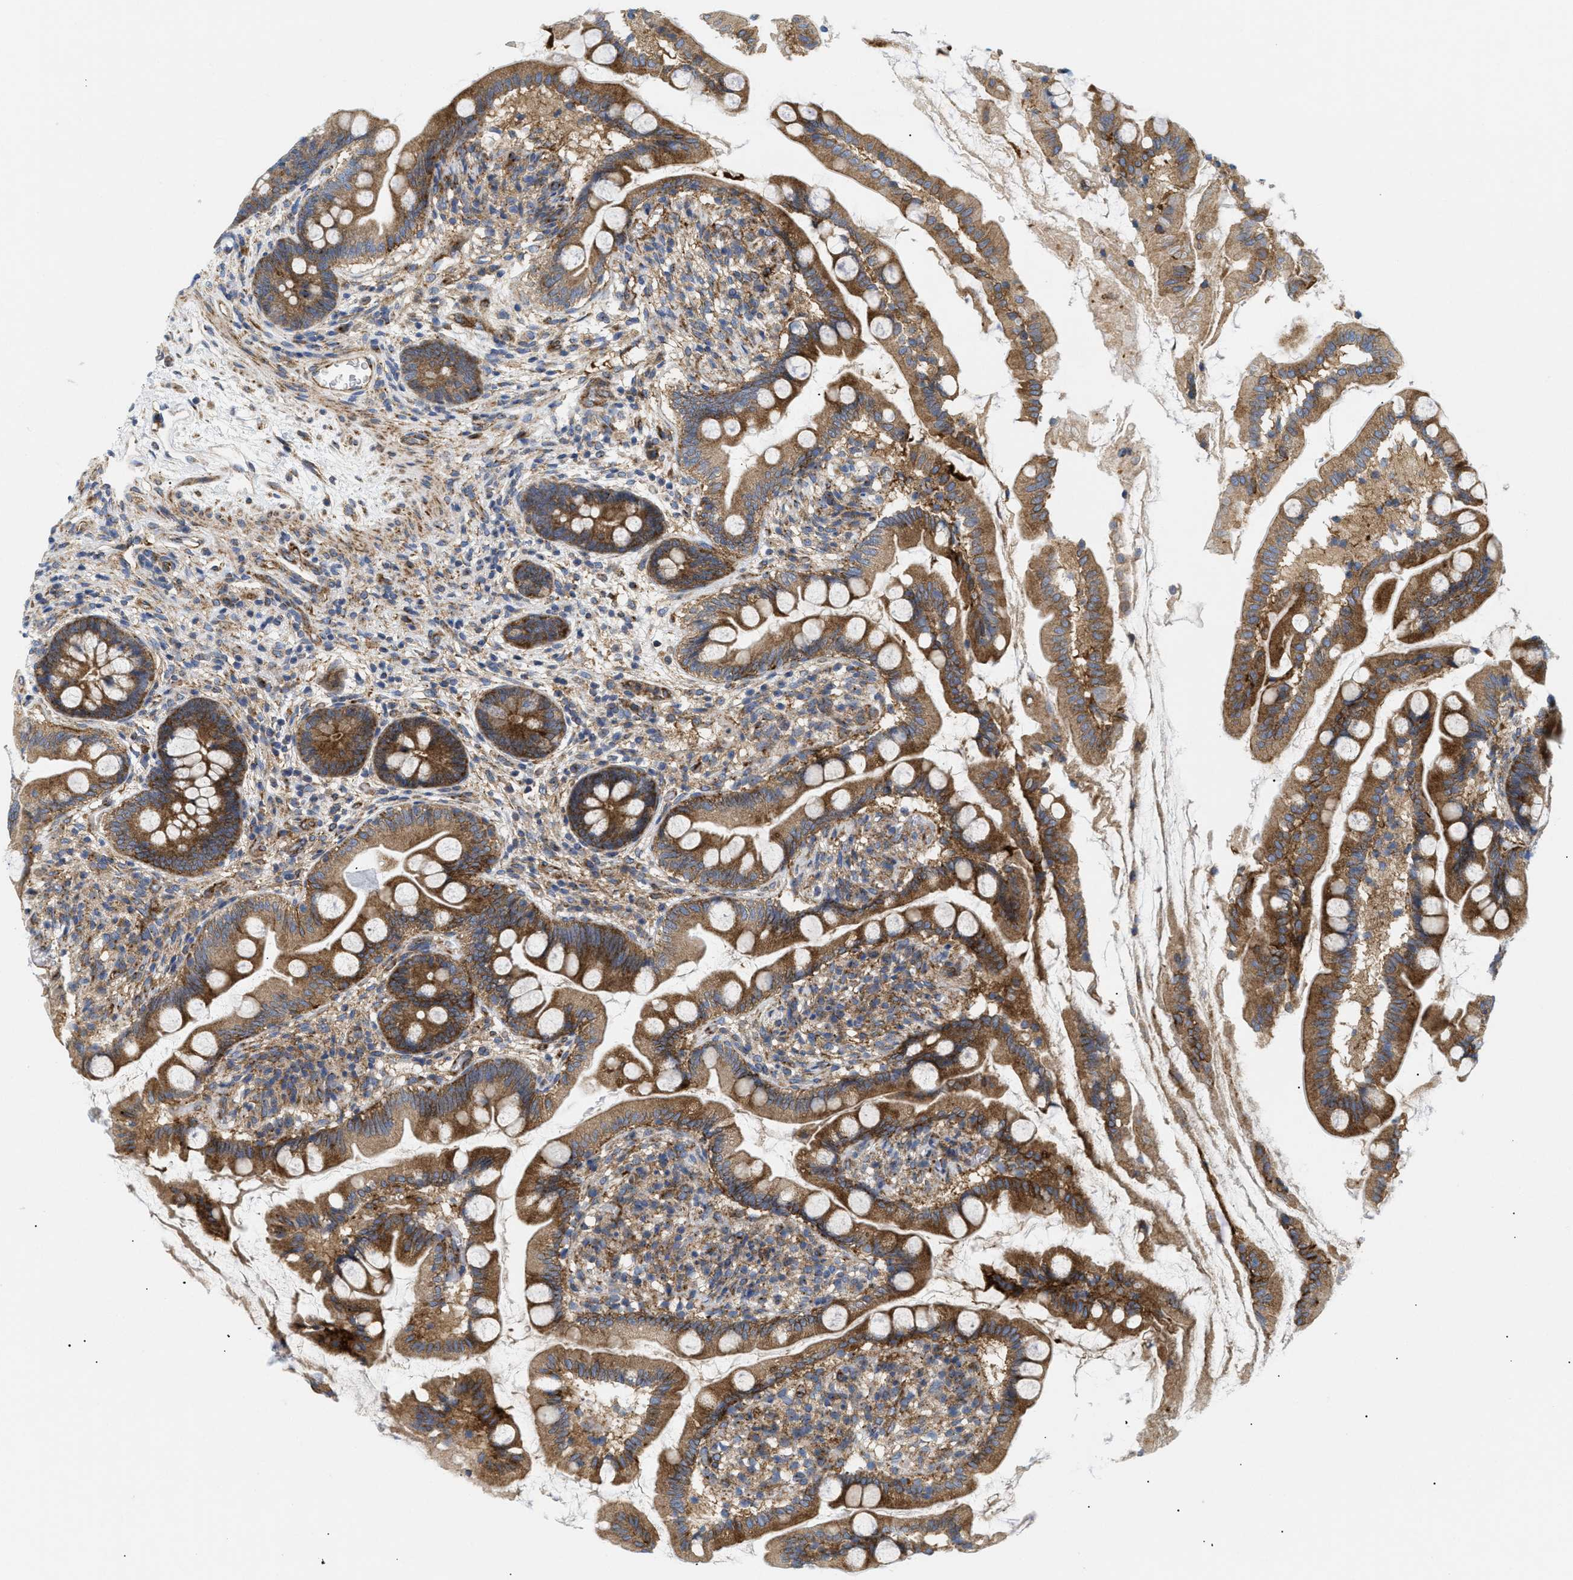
{"staining": {"intensity": "strong", "quantity": ">75%", "location": "cytoplasmic/membranous"}, "tissue": "small intestine", "cell_type": "Glandular cells", "image_type": "normal", "snomed": [{"axis": "morphology", "description": "Normal tissue, NOS"}, {"axis": "topography", "description": "Small intestine"}], "caption": "High-magnification brightfield microscopy of normal small intestine stained with DAB (3,3'-diaminobenzidine) (brown) and counterstained with hematoxylin (blue). glandular cells exhibit strong cytoplasmic/membranous positivity is identified in about>75% of cells. Using DAB (3,3'-diaminobenzidine) (brown) and hematoxylin (blue) stains, captured at high magnification using brightfield microscopy.", "gene": "DCTN4", "patient": {"sex": "female", "age": 56}}